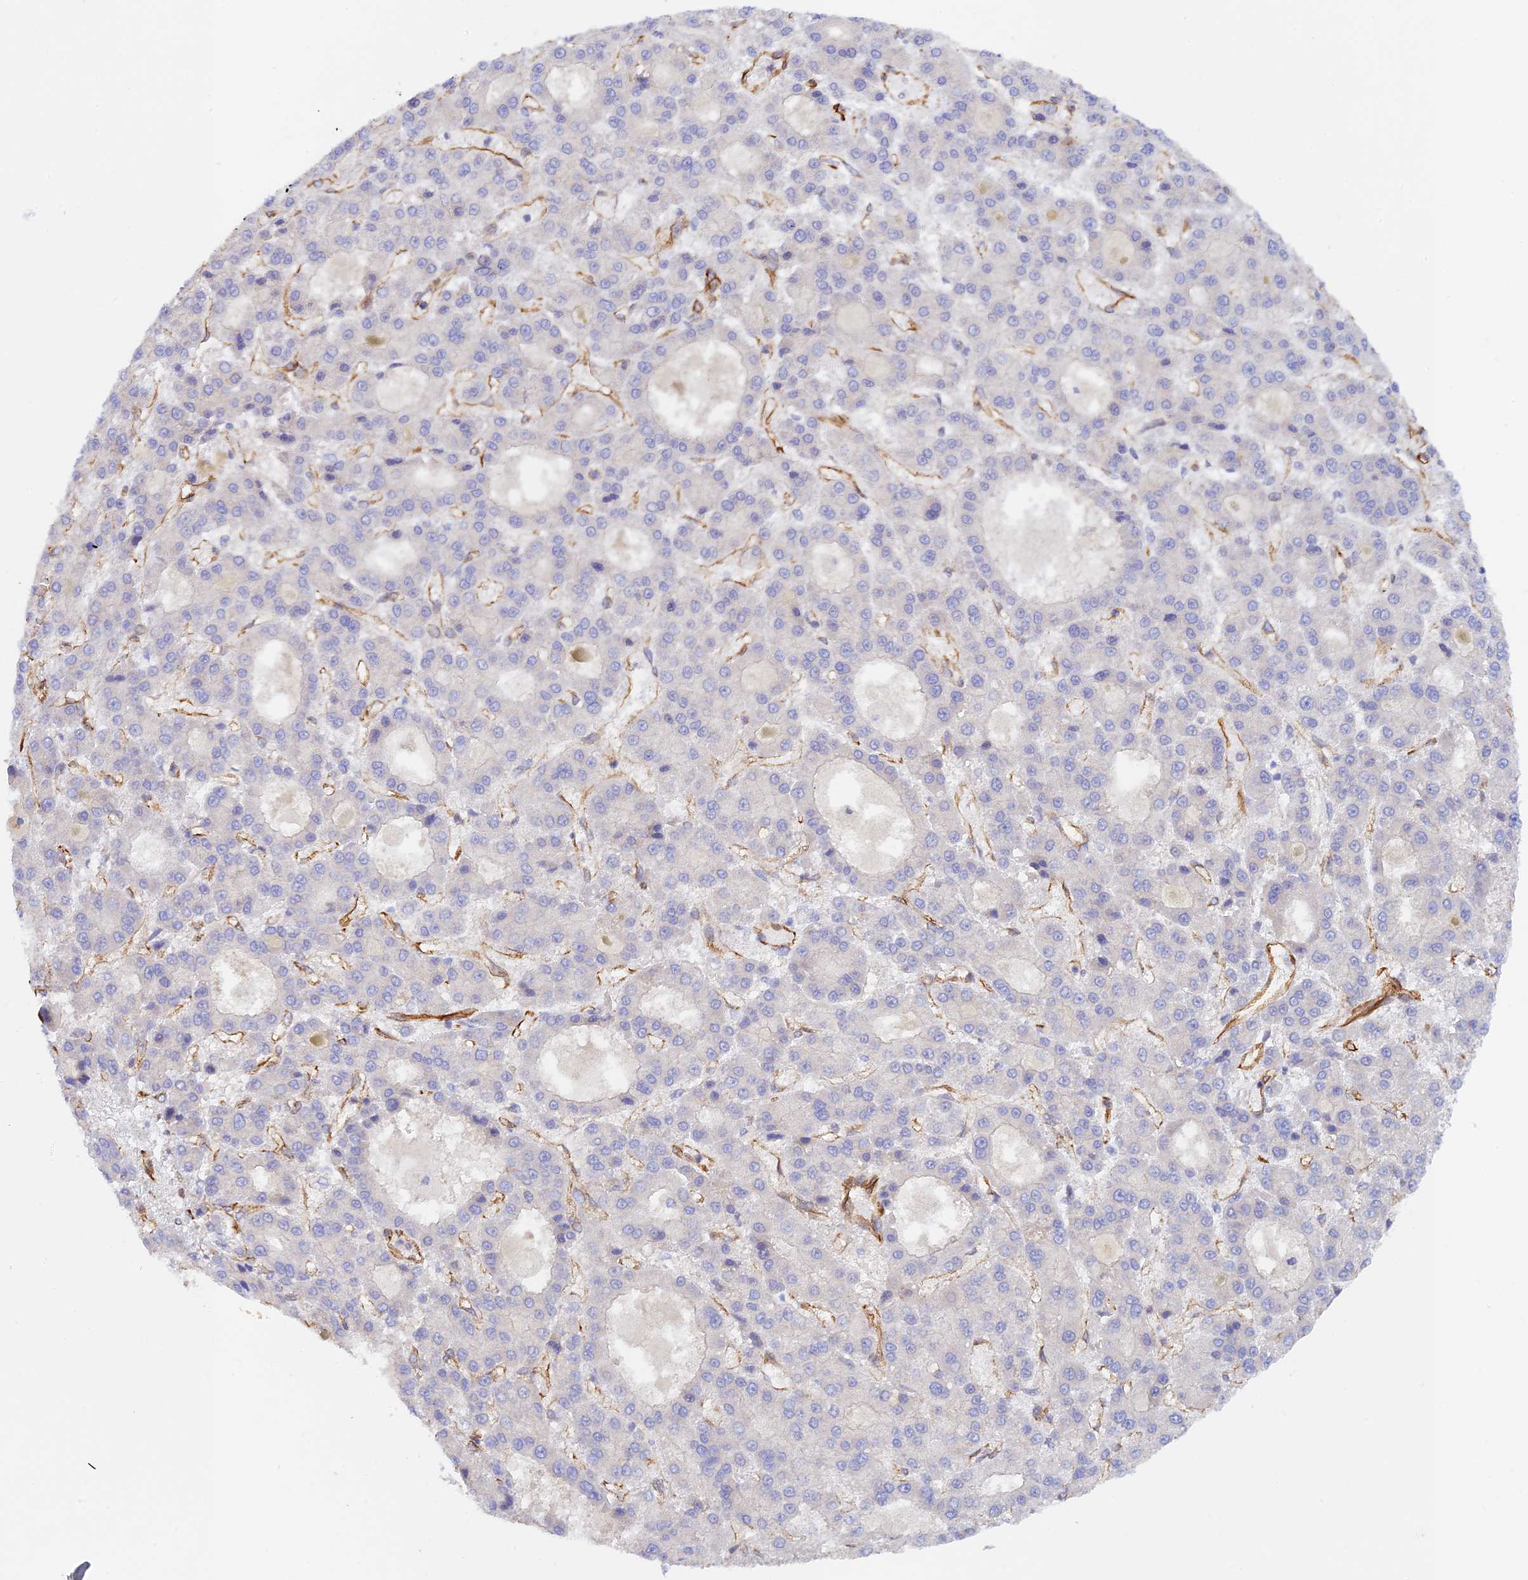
{"staining": {"intensity": "negative", "quantity": "none", "location": "none"}, "tissue": "liver cancer", "cell_type": "Tumor cells", "image_type": "cancer", "snomed": [{"axis": "morphology", "description": "Carcinoma, Hepatocellular, NOS"}, {"axis": "topography", "description": "Liver"}], "caption": "This is an immunohistochemistry (IHC) image of human liver cancer. There is no staining in tumor cells.", "gene": "MYO9A", "patient": {"sex": "male", "age": 70}}